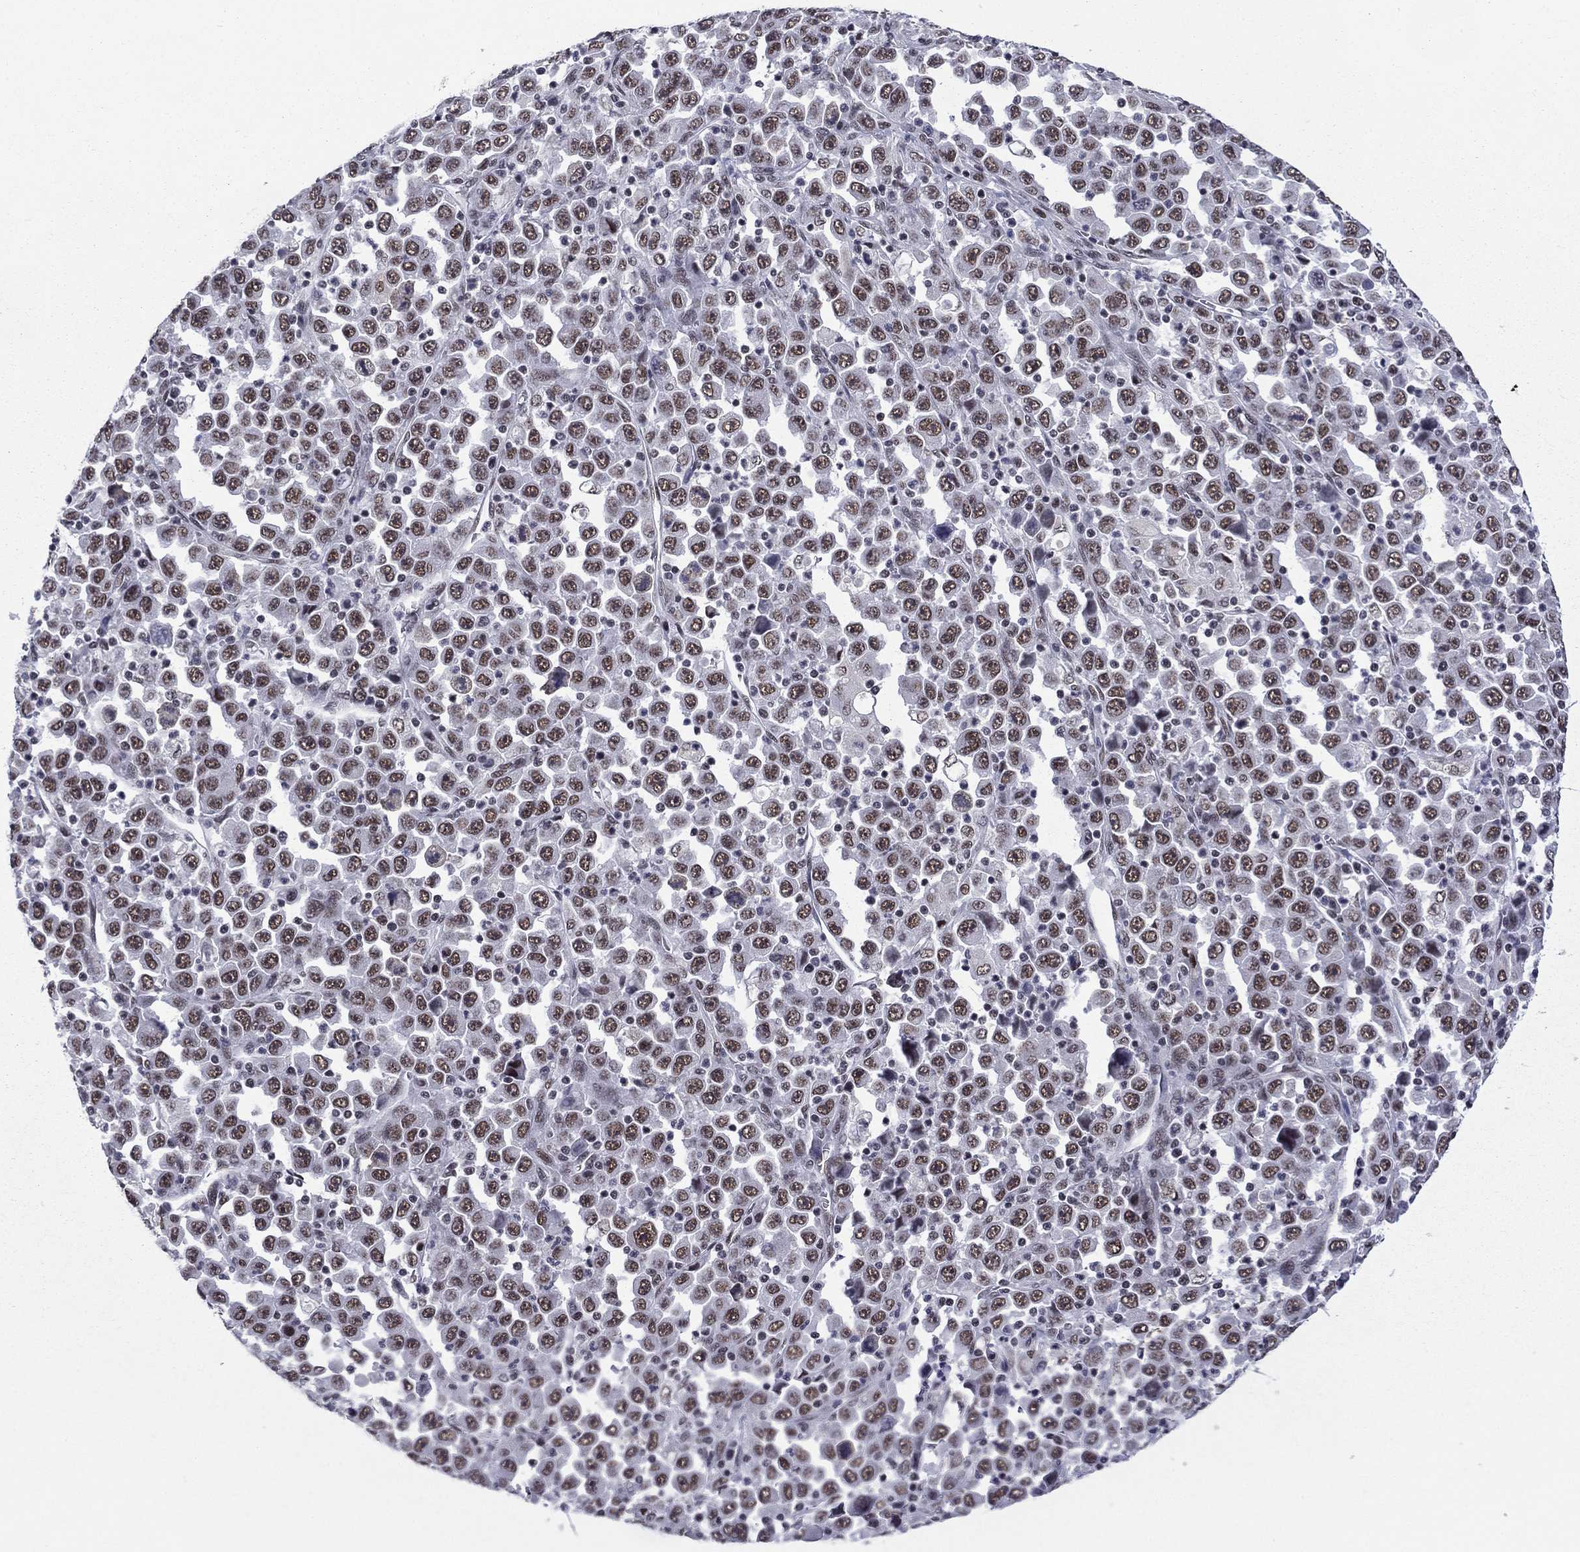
{"staining": {"intensity": "moderate", "quantity": ">75%", "location": "nuclear"}, "tissue": "stomach cancer", "cell_type": "Tumor cells", "image_type": "cancer", "snomed": [{"axis": "morphology", "description": "Normal tissue, NOS"}, {"axis": "morphology", "description": "Adenocarcinoma, NOS"}, {"axis": "topography", "description": "Stomach, upper"}, {"axis": "topography", "description": "Stomach"}], "caption": "The histopathology image exhibits a brown stain indicating the presence of a protein in the nuclear of tumor cells in adenocarcinoma (stomach).", "gene": "ETV5", "patient": {"sex": "male", "age": 59}}